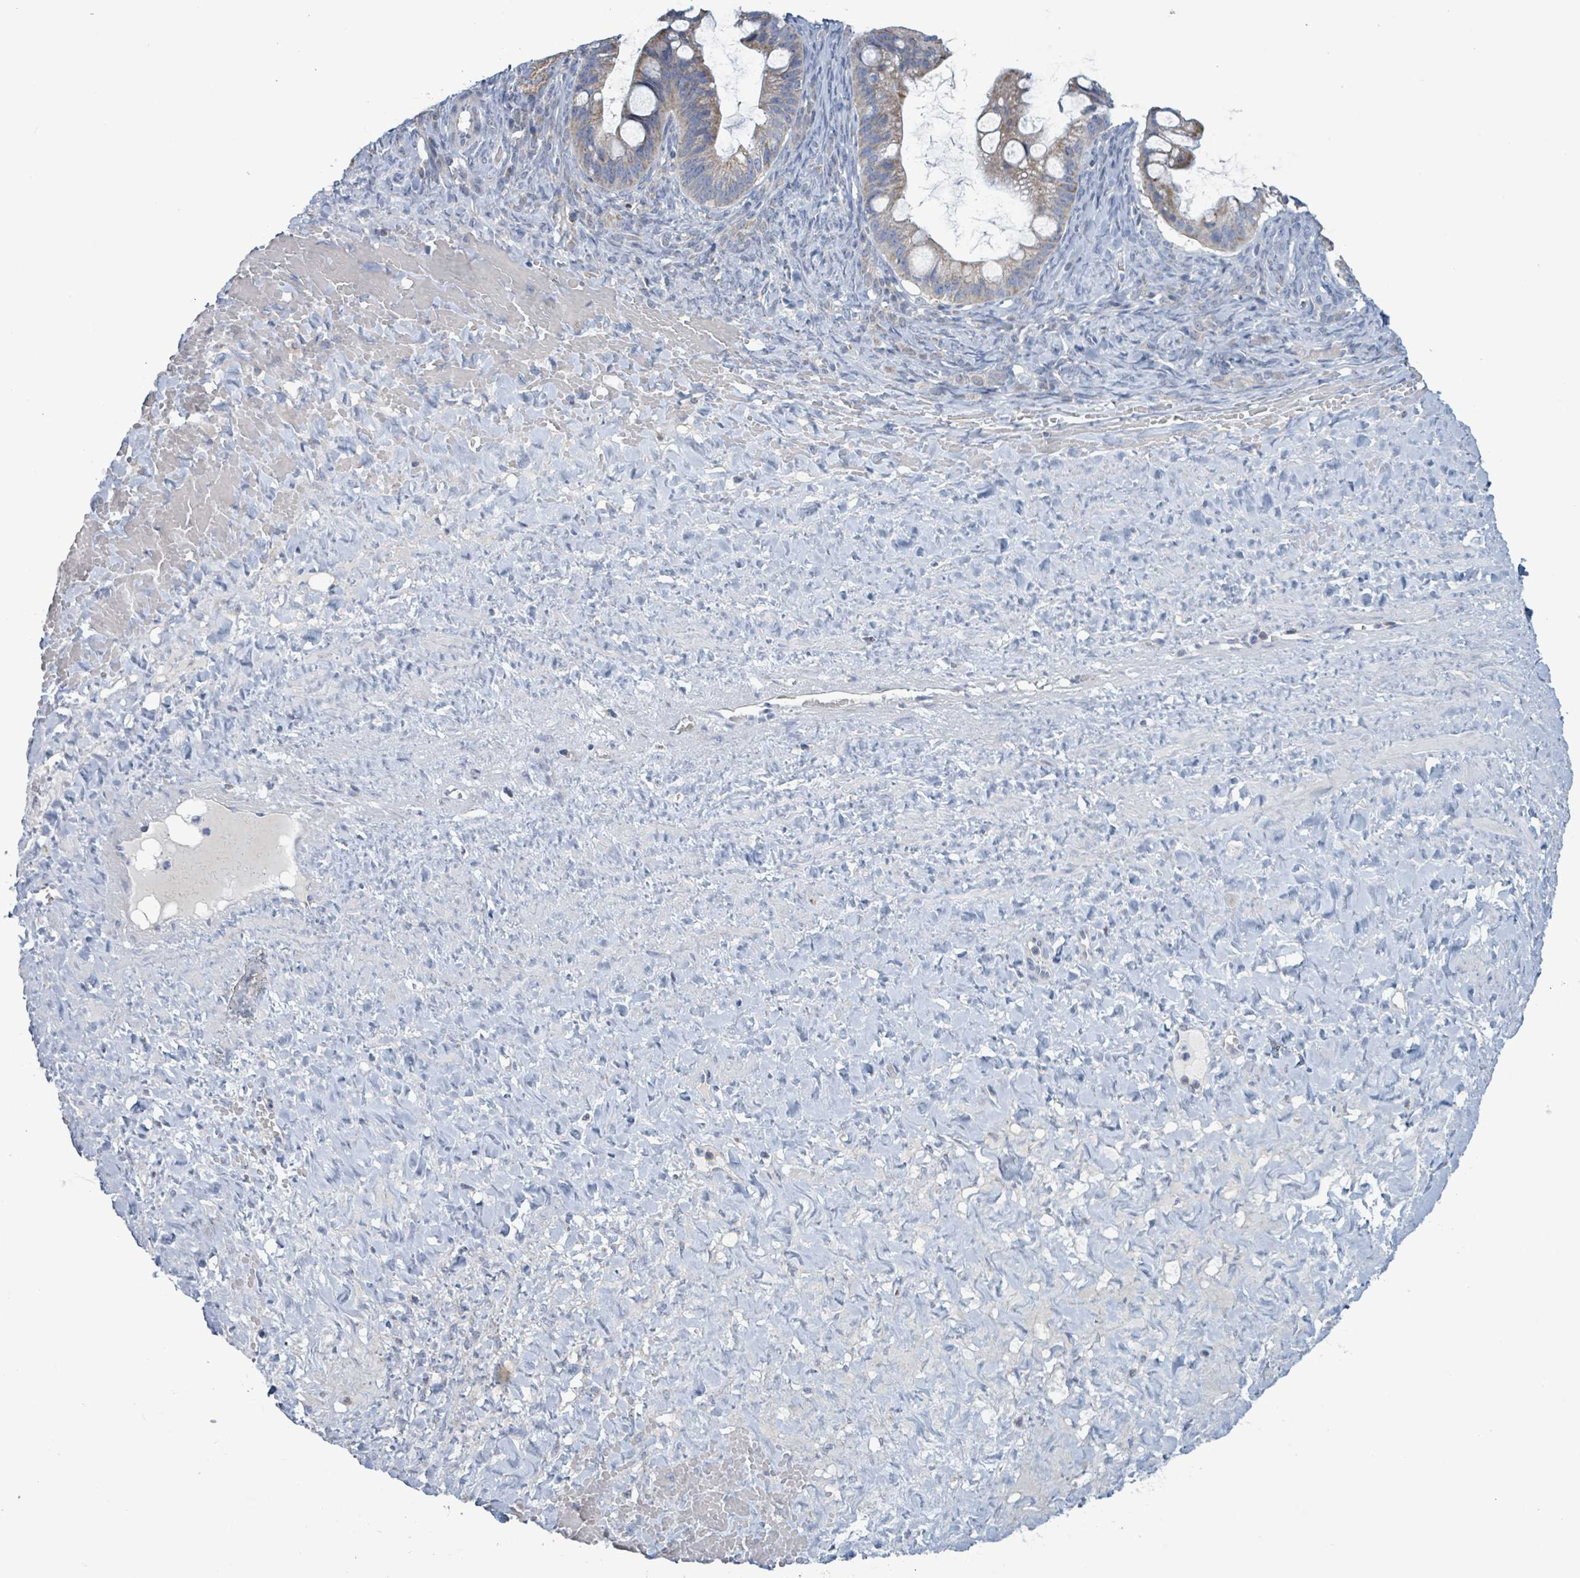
{"staining": {"intensity": "moderate", "quantity": "25%-75%", "location": "cytoplasmic/membranous"}, "tissue": "ovarian cancer", "cell_type": "Tumor cells", "image_type": "cancer", "snomed": [{"axis": "morphology", "description": "Cystadenocarcinoma, mucinous, NOS"}, {"axis": "topography", "description": "Ovary"}], "caption": "High-magnification brightfield microscopy of ovarian cancer stained with DAB (brown) and counterstained with hematoxylin (blue). tumor cells exhibit moderate cytoplasmic/membranous expression is seen in approximately25%-75% of cells. The staining is performed using DAB brown chromogen to label protein expression. The nuclei are counter-stained blue using hematoxylin.", "gene": "AKR1C4", "patient": {"sex": "female", "age": 73}}